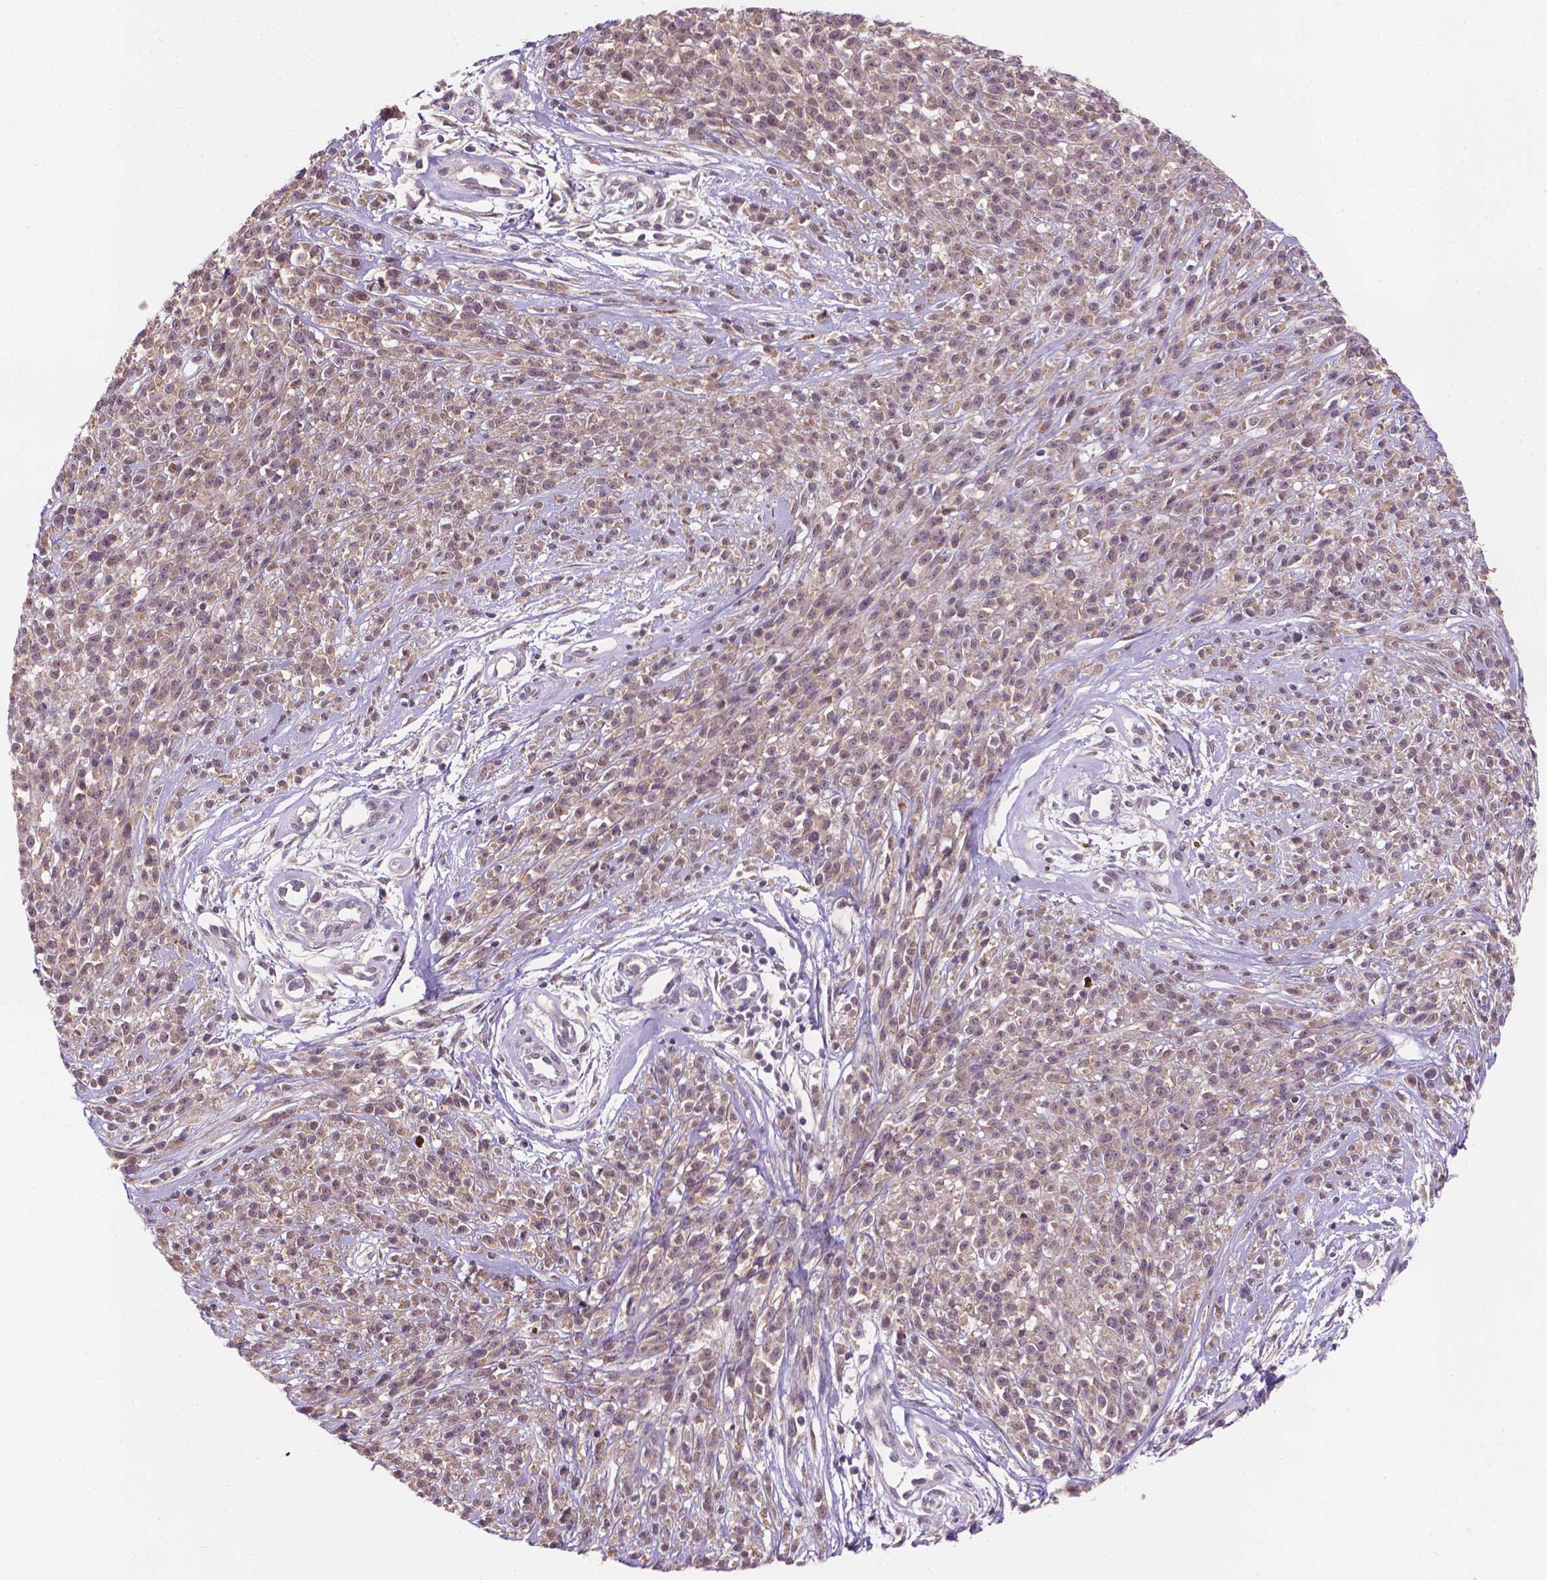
{"staining": {"intensity": "weak", "quantity": ">75%", "location": "cytoplasmic/membranous"}, "tissue": "melanoma", "cell_type": "Tumor cells", "image_type": "cancer", "snomed": [{"axis": "morphology", "description": "Malignant melanoma, NOS"}, {"axis": "topography", "description": "Skin"}, {"axis": "topography", "description": "Skin of trunk"}], "caption": "High-magnification brightfield microscopy of malignant melanoma stained with DAB (3,3'-diaminobenzidine) (brown) and counterstained with hematoxylin (blue). tumor cells exhibit weak cytoplasmic/membranous expression is appreciated in about>75% of cells.", "gene": "GXYLT2", "patient": {"sex": "male", "age": 74}}